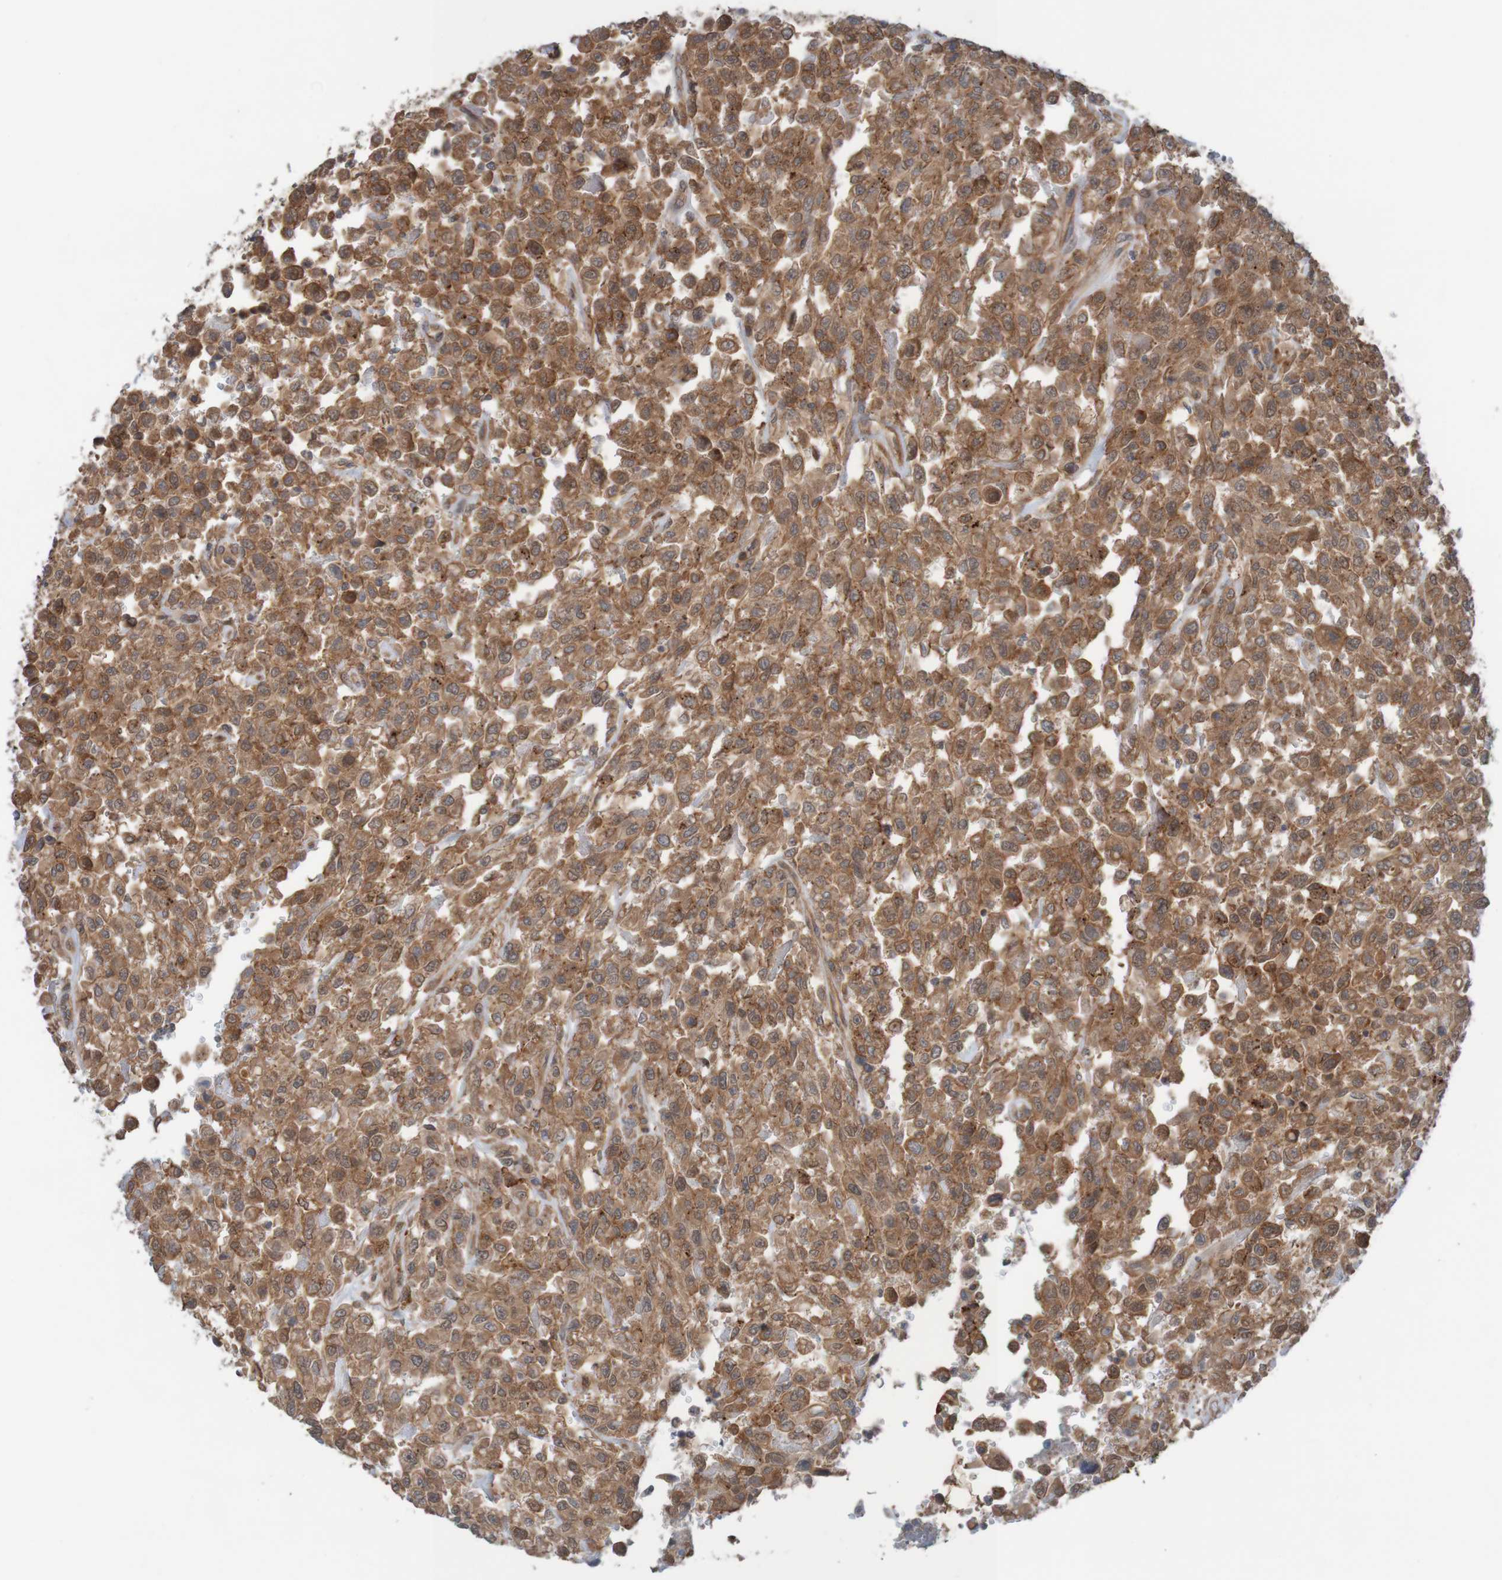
{"staining": {"intensity": "moderate", "quantity": ">75%", "location": "cytoplasmic/membranous"}, "tissue": "urothelial cancer", "cell_type": "Tumor cells", "image_type": "cancer", "snomed": [{"axis": "morphology", "description": "Urothelial carcinoma, High grade"}, {"axis": "topography", "description": "Urinary bladder"}], "caption": "High-grade urothelial carcinoma was stained to show a protein in brown. There is medium levels of moderate cytoplasmic/membranous positivity in about >75% of tumor cells.", "gene": "ARHGEF11", "patient": {"sex": "male", "age": 46}}